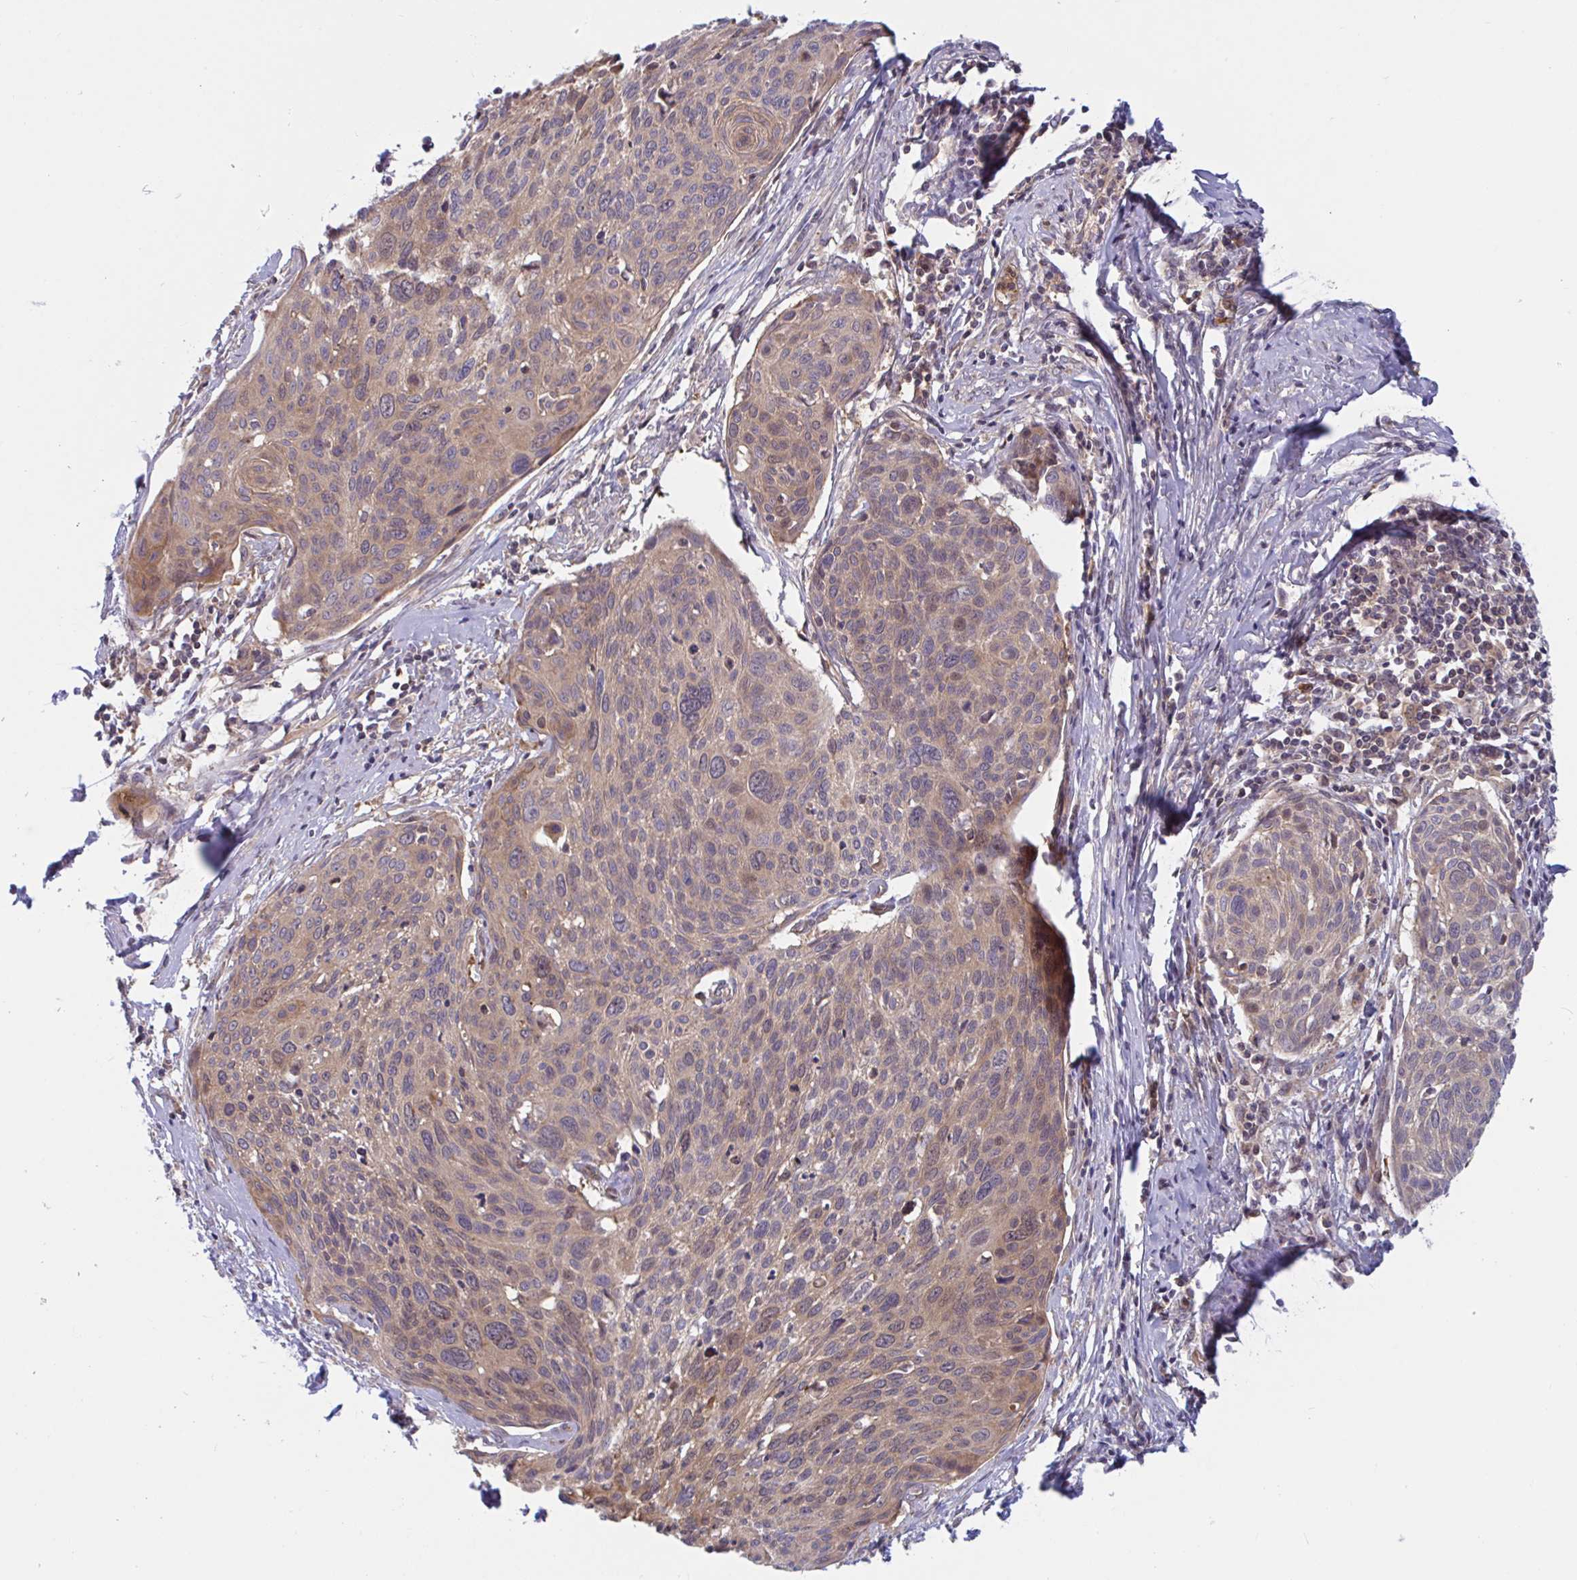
{"staining": {"intensity": "moderate", "quantity": "25%-75%", "location": "cytoplasmic/membranous,nuclear"}, "tissue": "cervical cancer", "cell_type": "Tumor cells", "image_type": "cancer", "snomed": [{"axis": "morphology", "description": "Squamous cell carcinoma, NOS"}, {"axis": "topography", "description": "Cervix"}], "caption": "Immunohistochemical staining of human squamous cell carcinoma (cervical) reveals medium levels of moderate cytoplasmic/membranous and nuclear protein positivity in approximately 25%-75% of tumor cells.", "gene": "LMNTD2", "patient": {"sex": "female", "age": 49}}